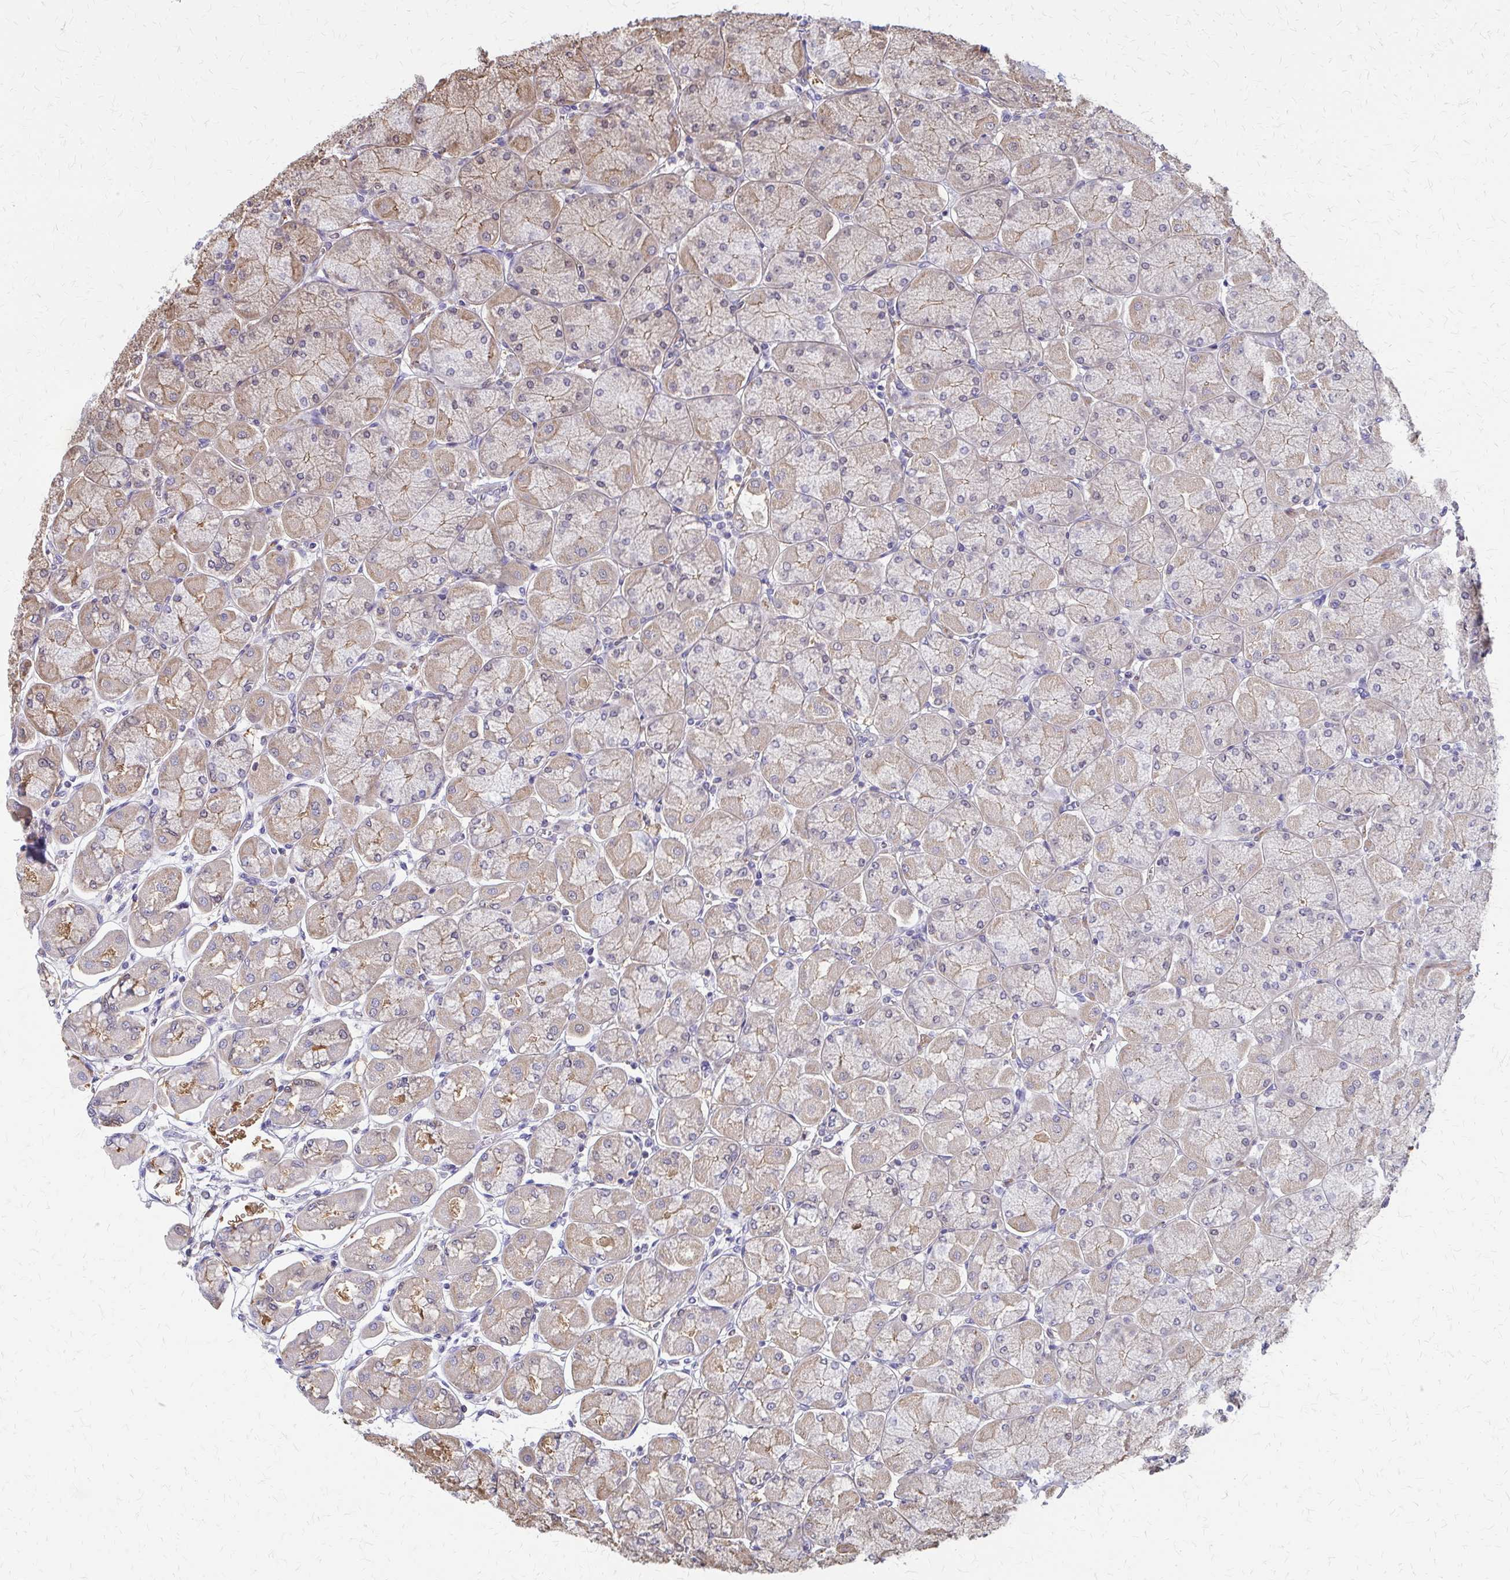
{"staining": {"intensity": "weak", "quantity": "25%-75%", "location": "cytoplasmic/membranous"}, "tissue": "stomach", "cell_type": "Glandular cells", "image_type": "normal", "snomed": [{"axis": "morphology", "description": "Normal tissue, NOS"}, {"axis": "topography", "description": "Stomach, upper"}], "caption": "Stomach stained for a protein exhibits weak cytoplasmic/membranous positivity in glandular cells. The protein is shown in brown color, while the nuclei are stained blue.", "gene": "IFI44L", "patient": {"sex": "female", "age": 56}}